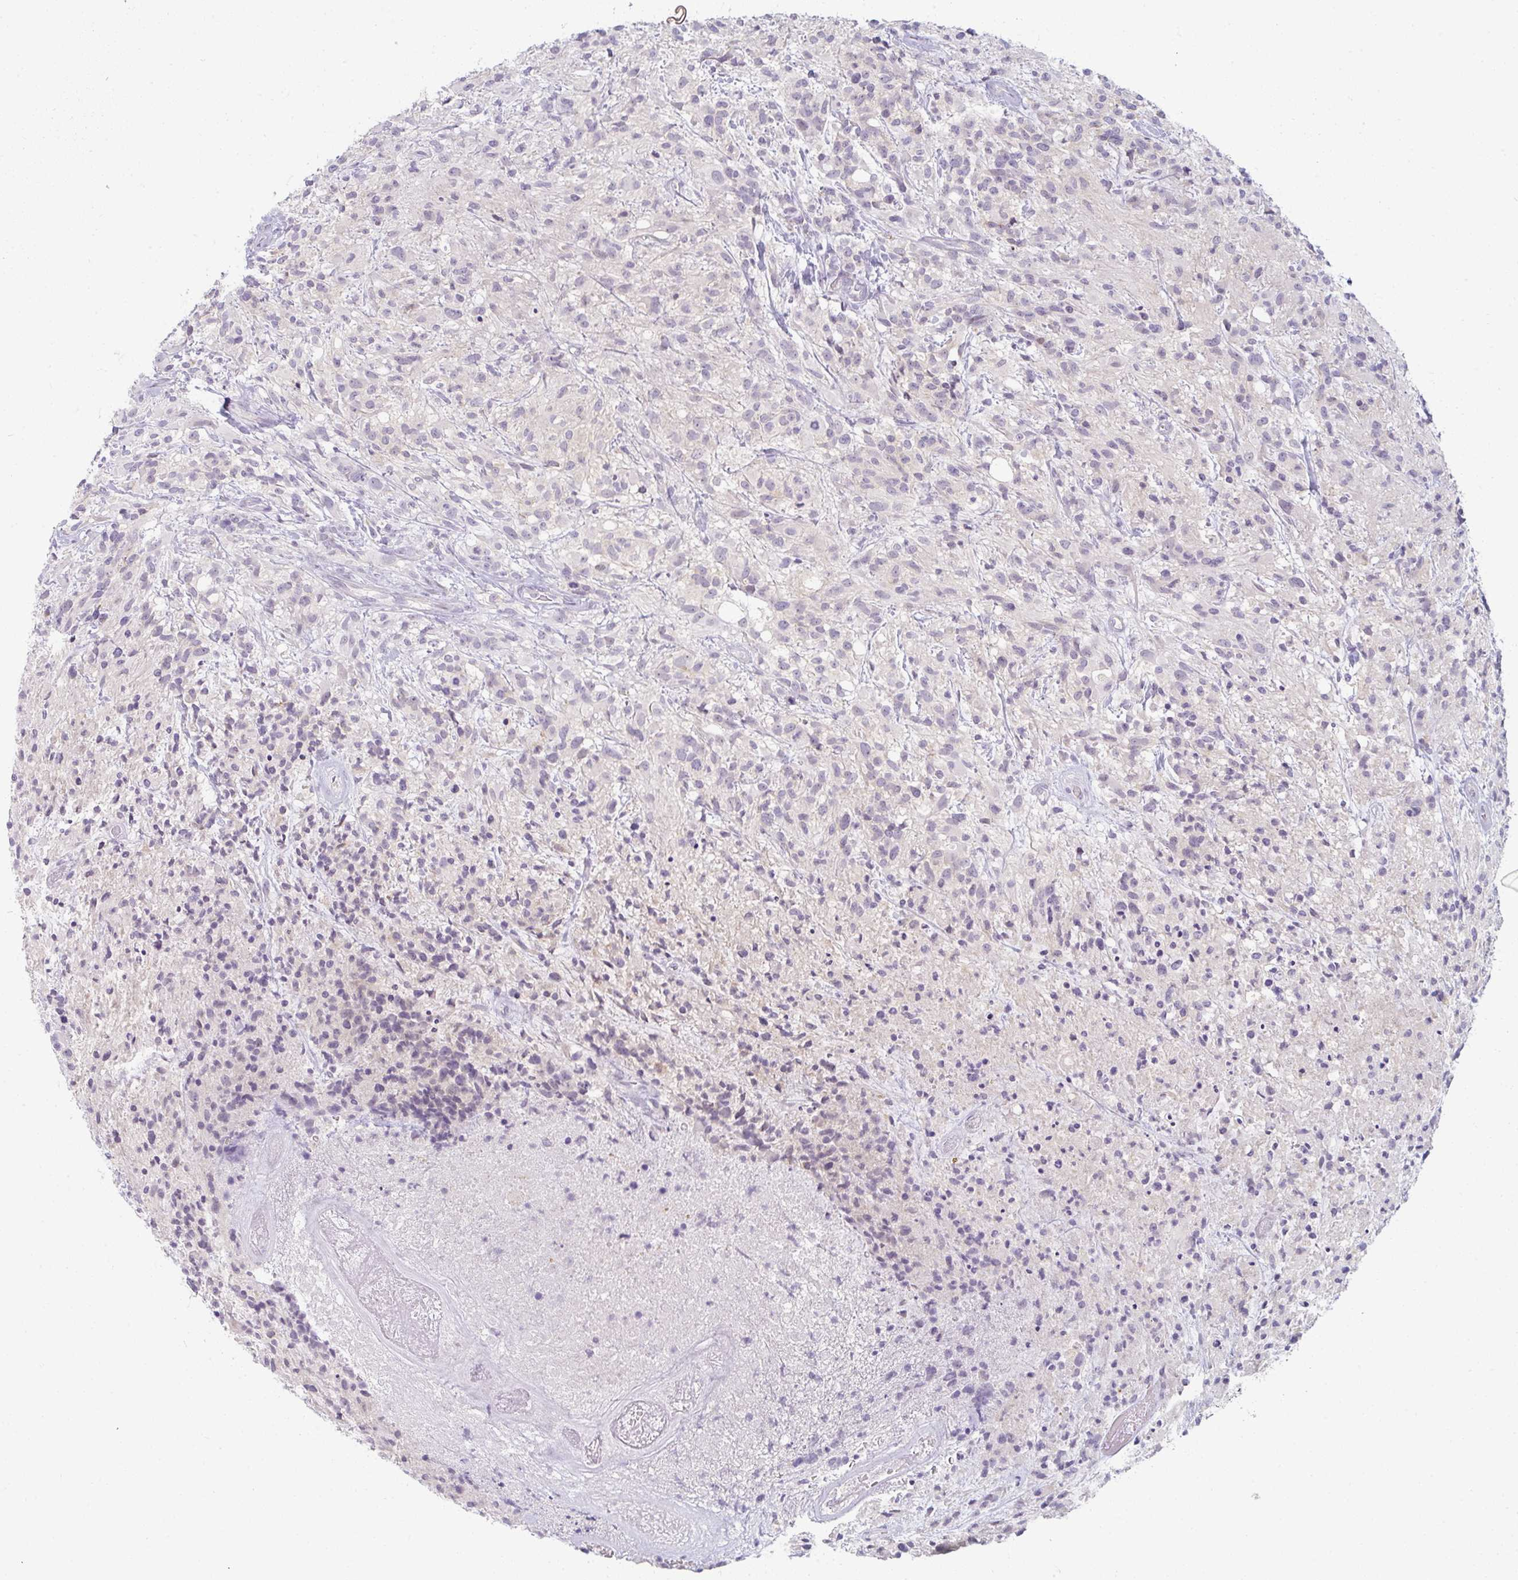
{"staining": {"intensity": "negative", "quantity": "none", "location": "none"}, "tissue": "glioma", "cell_type": "Tumor cells", "image_type": "cancer", "snomed": [{"axis": "morphology", "description": "Glioma, malignant, High grade"}, {"axis": "topography", "description": "Brain"}], "caption": "Tumor cells show no significant protein expression in glioma.", "gene": "PPFIA4", "patient": {"sex": "female", "age": 67}}